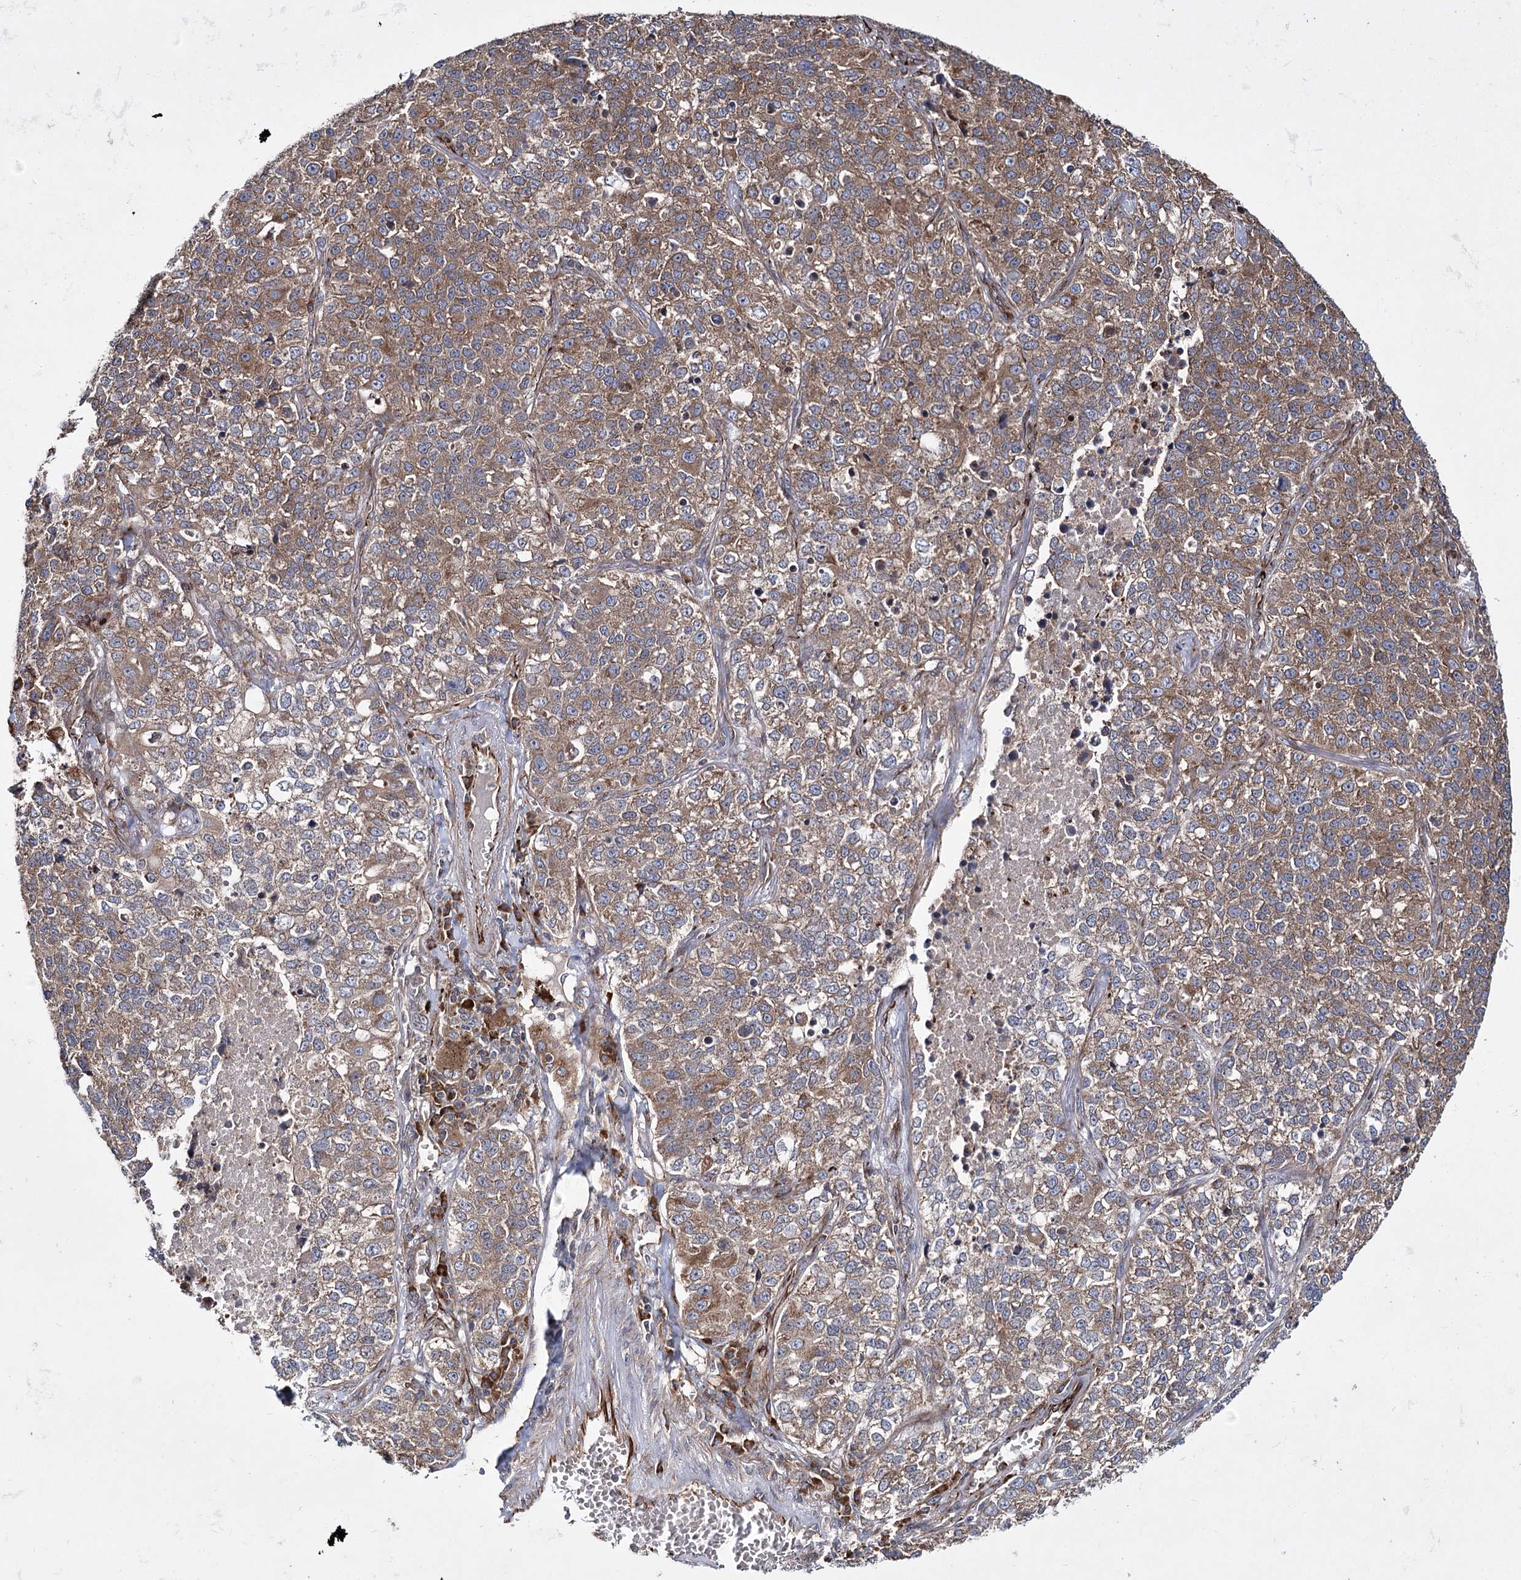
{"staining": {"intensity": "moderate", "quantity": ">75%", "location": "cytoplasmic/membranous"}, "tissue": "lung cancer", "cell_type": "Tumor cells", "image_type": "cancer", "snomed": [{"axis": "morphology", "description": "Adenocarcinoma, NOS"}, {"axis": "topography", "description": "Lung"}], "caption": "Protein staining of lung cancer (adenocarcinoma) tissue demonstrates moderate cytoplasmic/membranous staining in approximately >75% of tumor cells.", "gene": "HECTD2", "patient": {"sex": "male", "age": 49}}